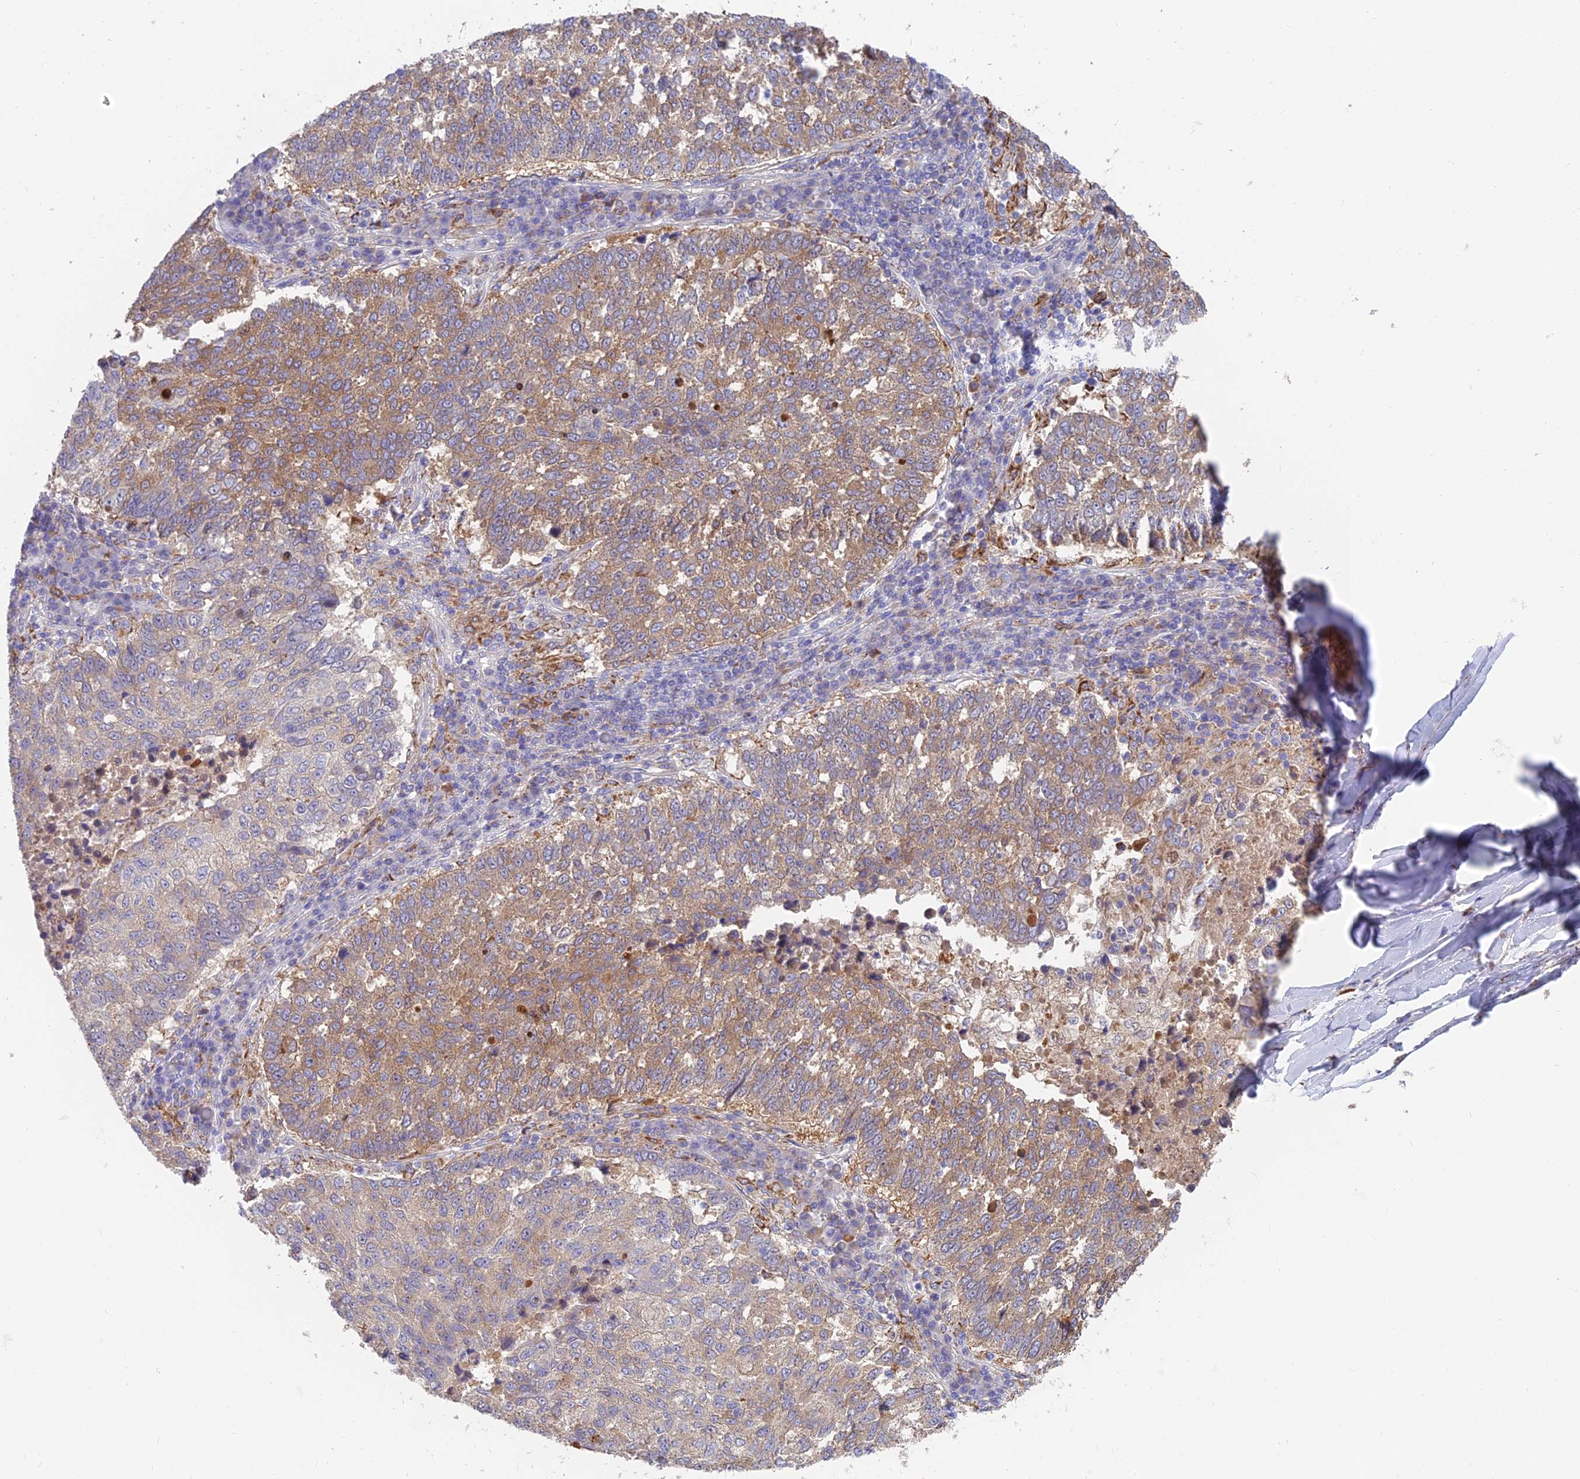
{"staining": {"intensity": "moderate", "quantity": "25%-75%", "location": "cytoplasmic/membranous"}, "tissue": "lung cancer", "cell_type": "Tumor cells", "image_type": "cancer", "snomed": [{"axis": "morphology", "description": "Squamous cell carcinoma, NOS"}, {"axis": "topography", "description": "Lung"}], "caption": "A brown stain shows moderate cytoplasmic/membranous positivity of a protein in human squamous cell carcinoma (lung) tumor cells.", "gene": "TIGD6", "patient": {"sex": "male", "age": 73}}